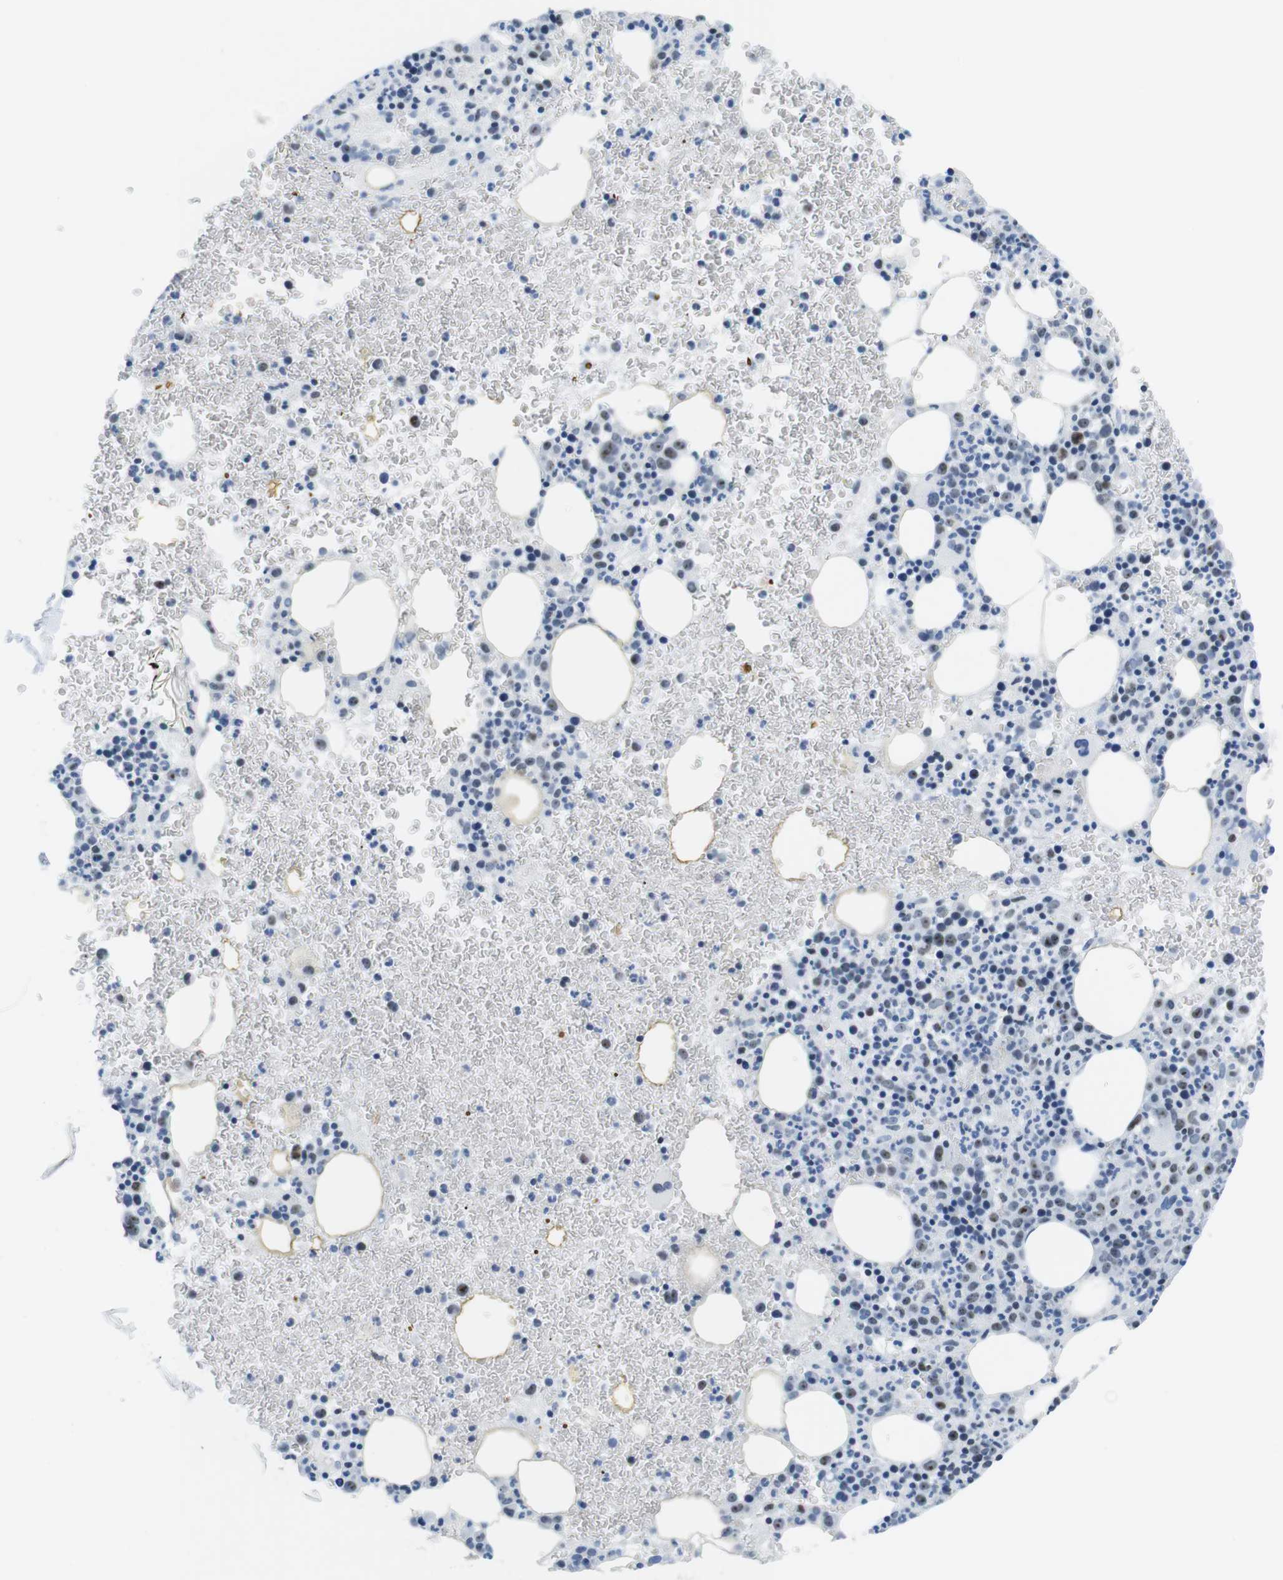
{"staining": {"intensity": "weak", "quantity": "25%-75%", "location": "nuclear"}, "tissue": "bone marrow", "cell_type": "Hematopoietic cells", "image_type": "normal", "snomed": [{"axis": "morphology", "description": "Normal tissue, NOS"}, {"axis": "morphology", "description": "Inflammation, NOS"}, {"axis": "topography", "description": "Bone marrow"}], "caption": "IHC micrograph of normal human bone marrow stained for a protein (brown), which demonstrates low levels of weak nuclear positivity in approximately 25%-75% of hematopoietic cells.", "gene": "NIFK", "patient": {"sex": "female", "age": 54}}